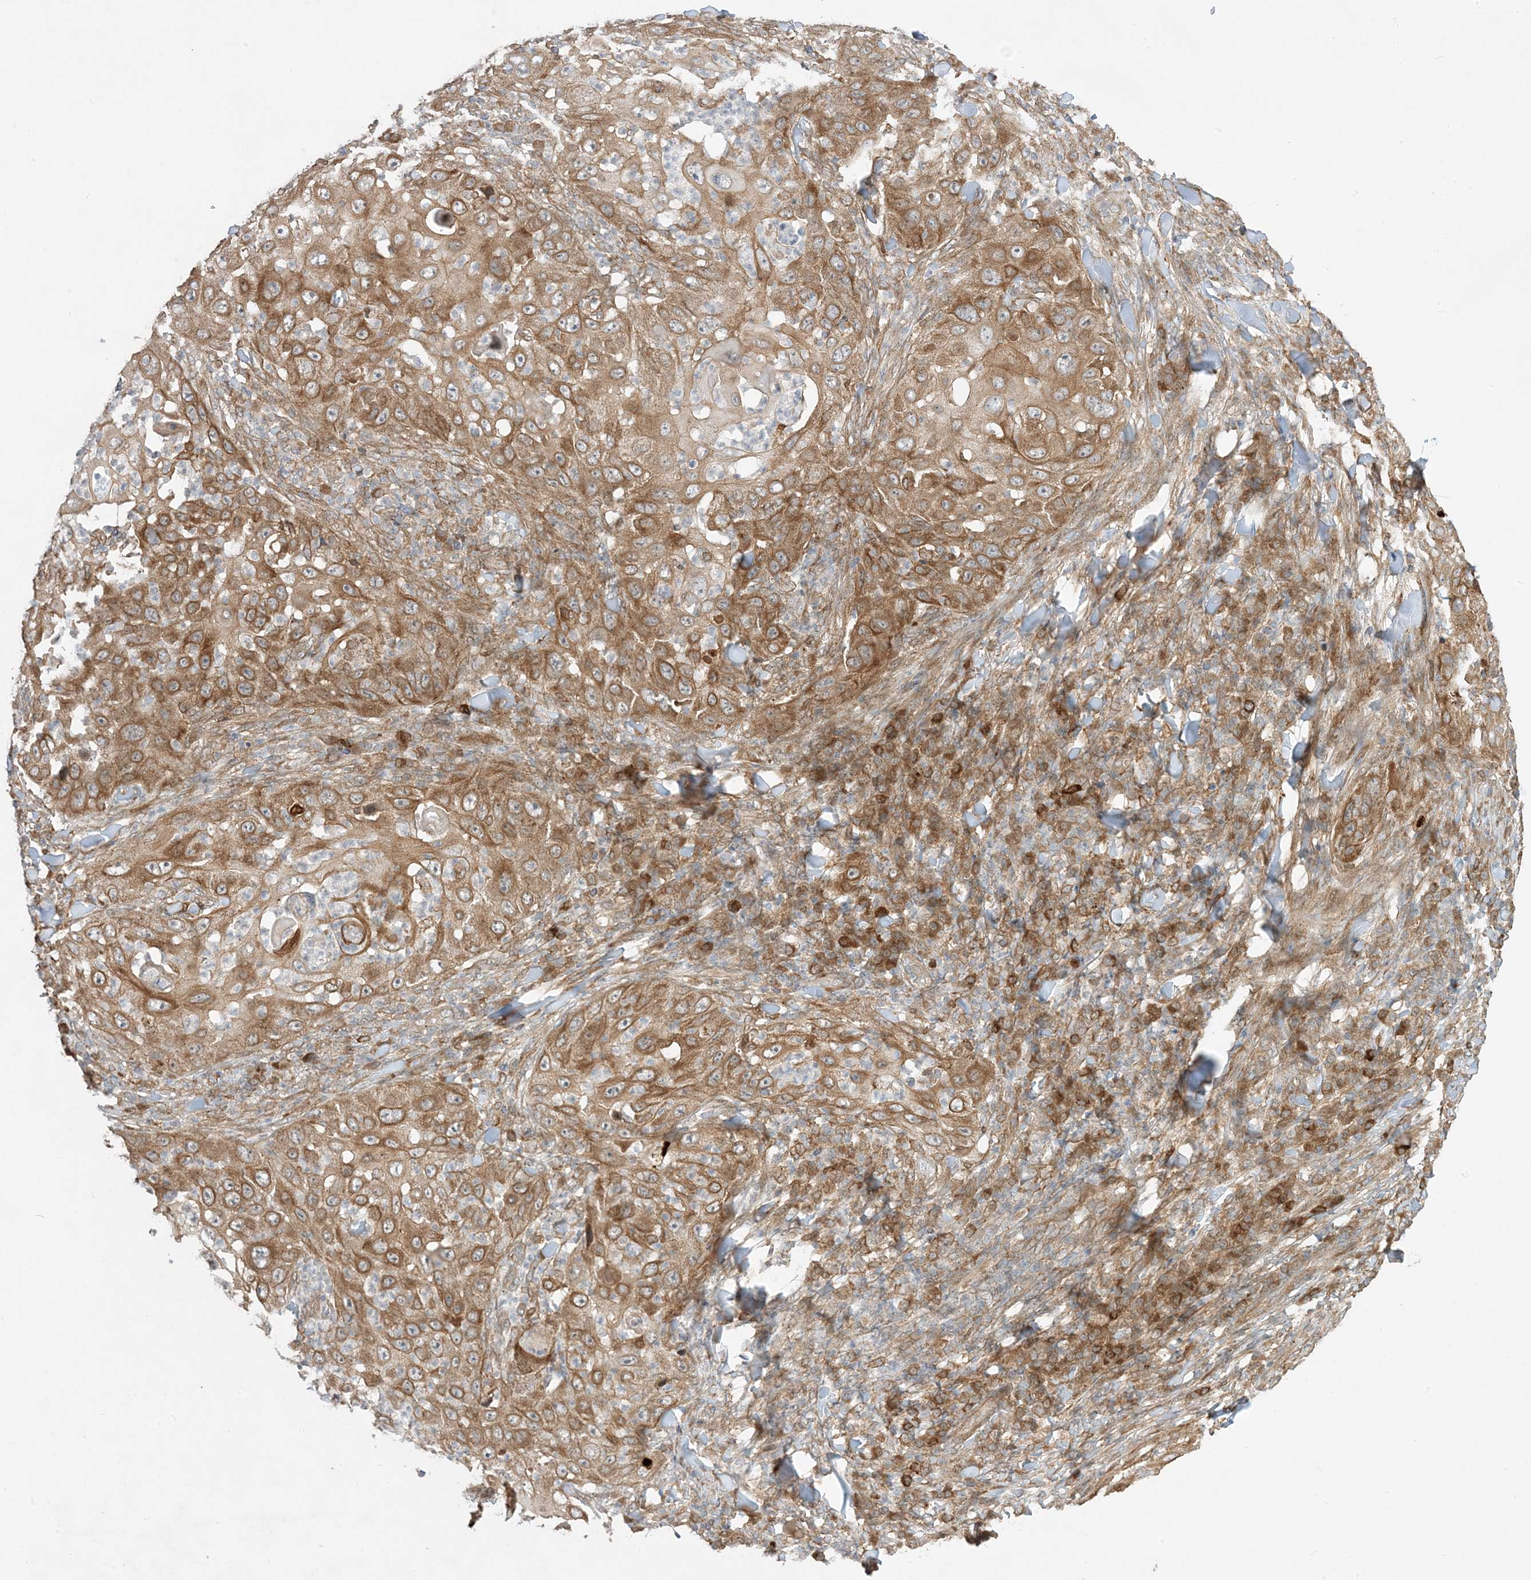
{"staining": {"intensity": "moderate", "quantity": ">75%", "location": "cytoplasmic/membranous"}, "tissue": "skin cancer", "cell_type": "Tumor cells", "image_type": "cancer", "snomed": [{"axis": "morphology", "description": "Squamous cell carcinoma, NOS"}, {"axis": "topography", "description": "Skin"}], "caption": "A micrograph of human skin squamous cell carcinoma stained for a protein demonstrates moderate cytoplasmic/membranous brown staining in tumor cells.", "gene": "SCARF2", "patient": {"sex": "female", "age": 44}}